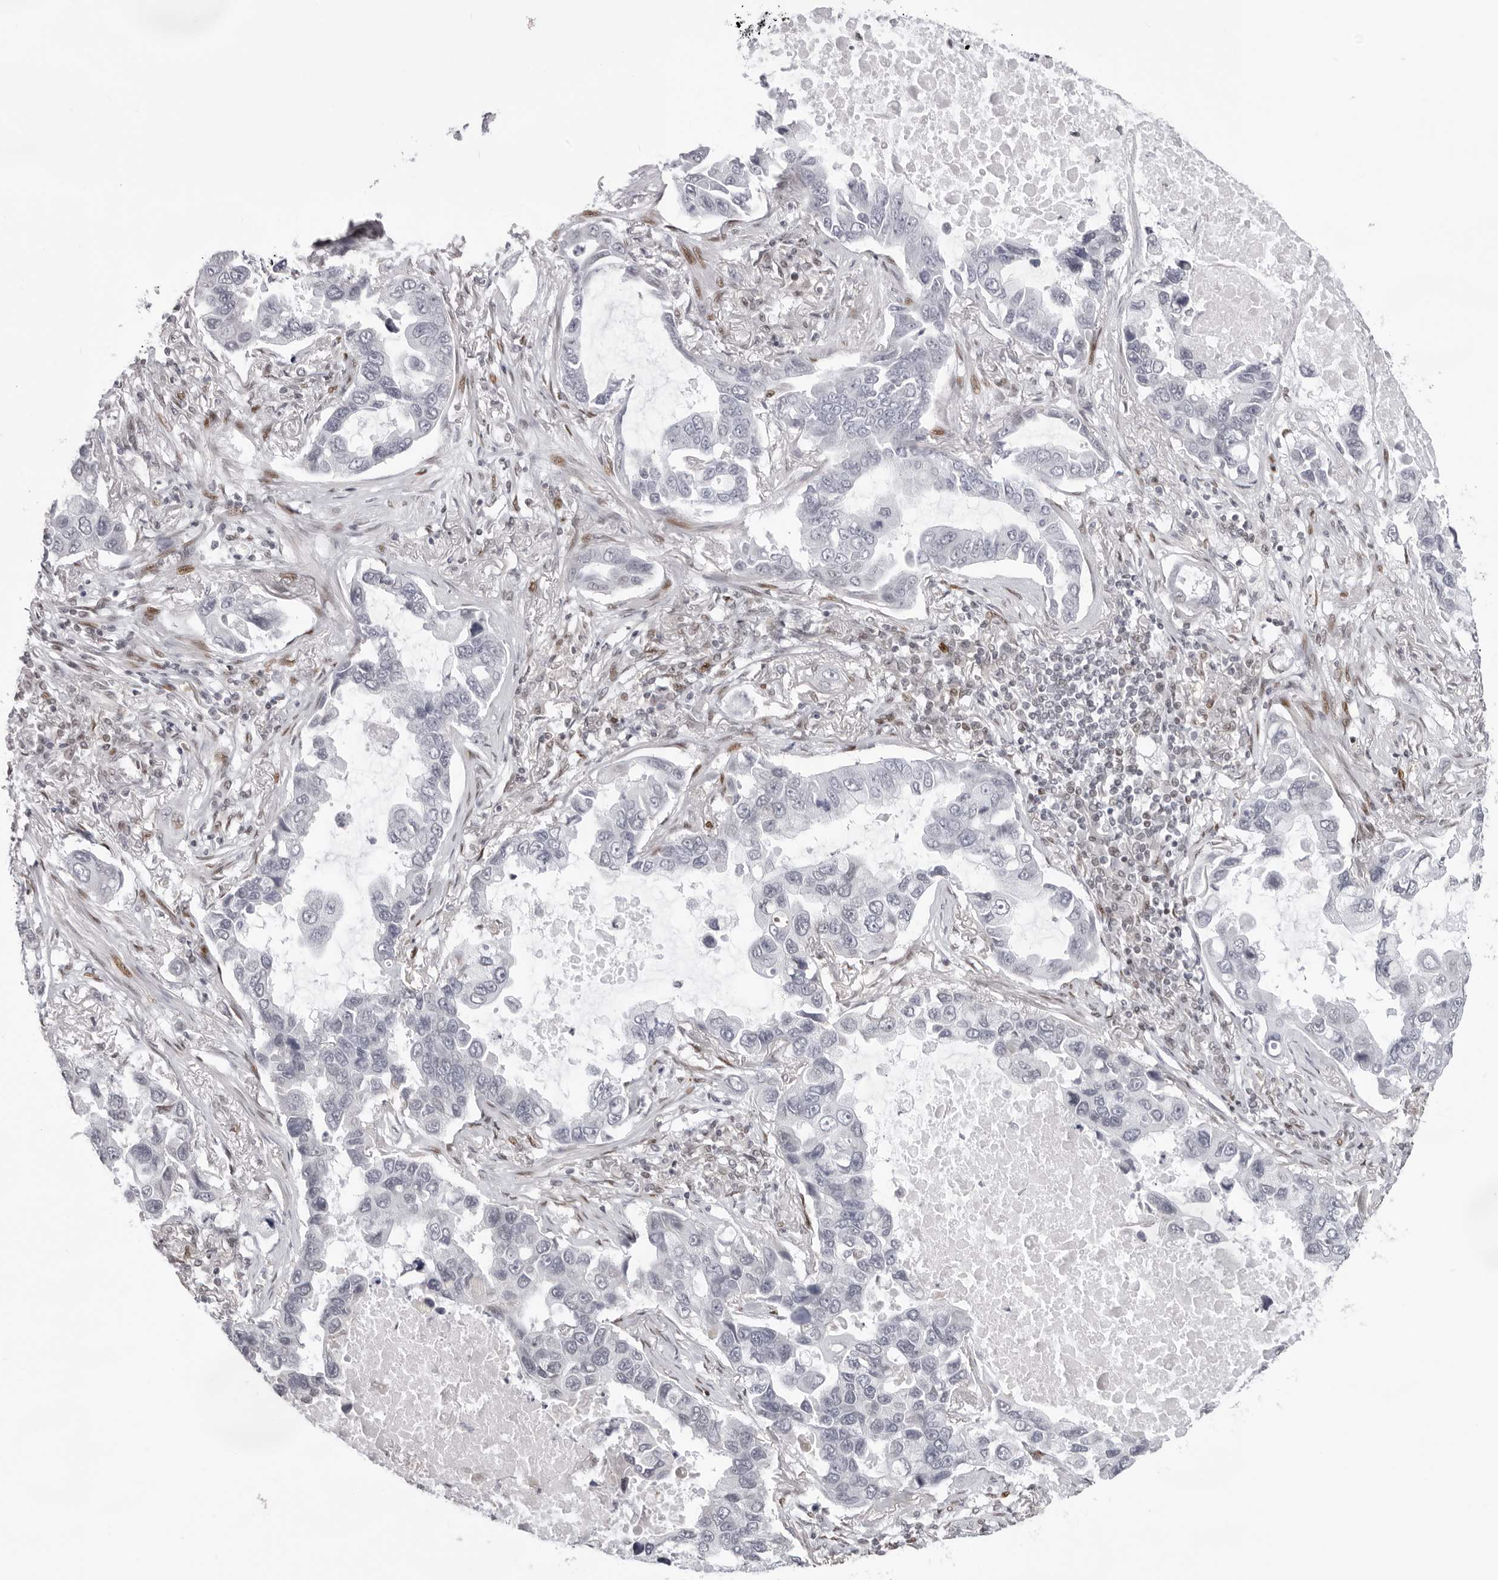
{"staining": {"intensity": "negative", "quantity": "none", "location": "none"}, "tissue": "lung cancer", "cell_type": "Tumor cells", "image_type": "cancer", "snomed": [{"axis": "morphology", "description": "Adenocarcinoma, NOS"}, {"axis": "topography", "description": "Lung"}], "caption": "Lung cancer (adenocarcinoma) was stained to show a protein in brown. There is no significant staining in tumor cells. (Immunohistochemistry, brightfield microscopy, high magnification).", "gene": "NTPCR", "patient": {"sex": "male", "age": 64}}